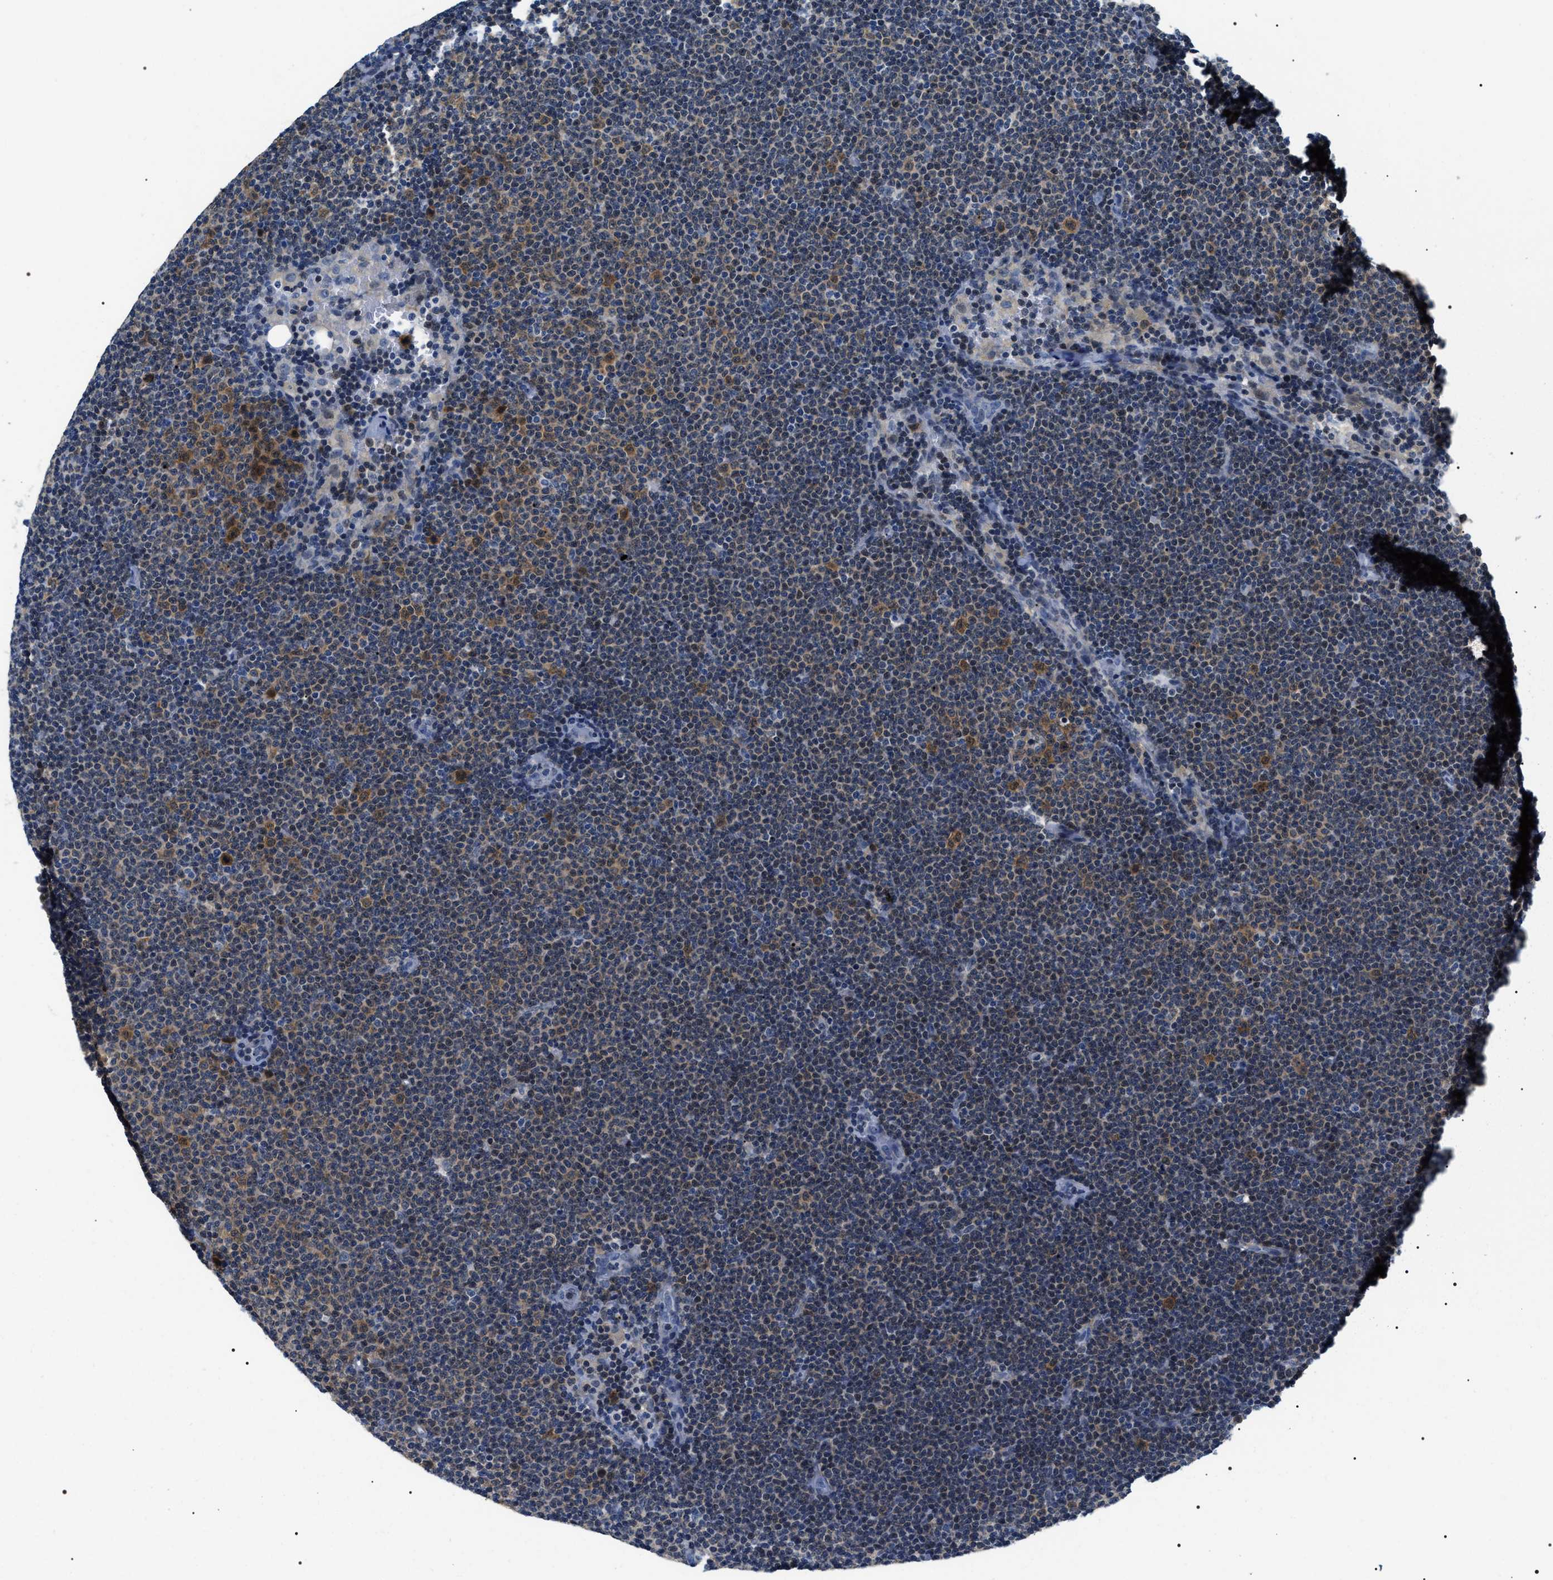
{"staining": {"intensity": "moderate", "quantity": "25%-75%", "location": "cytoplasmic/membranous,nuclear"}, "tissue": "lymphoma", "cell_type": "Tumor cells", "image_type": "cancer", "snomed": [{"axis": "morphology", "description": "Malignant lymphoma, non-Hodgkin's type, Low grade"}, {"axis": "topography", "description": "Lymph node"}], "caption": "The image displays staining of lymphoma, revealing moderate cytoplasmic/membranous and nuclear protein positivity (brown color) within tumor cells.", "gene": "BAG2", "patient": {"sex": "female", "age": 53}}